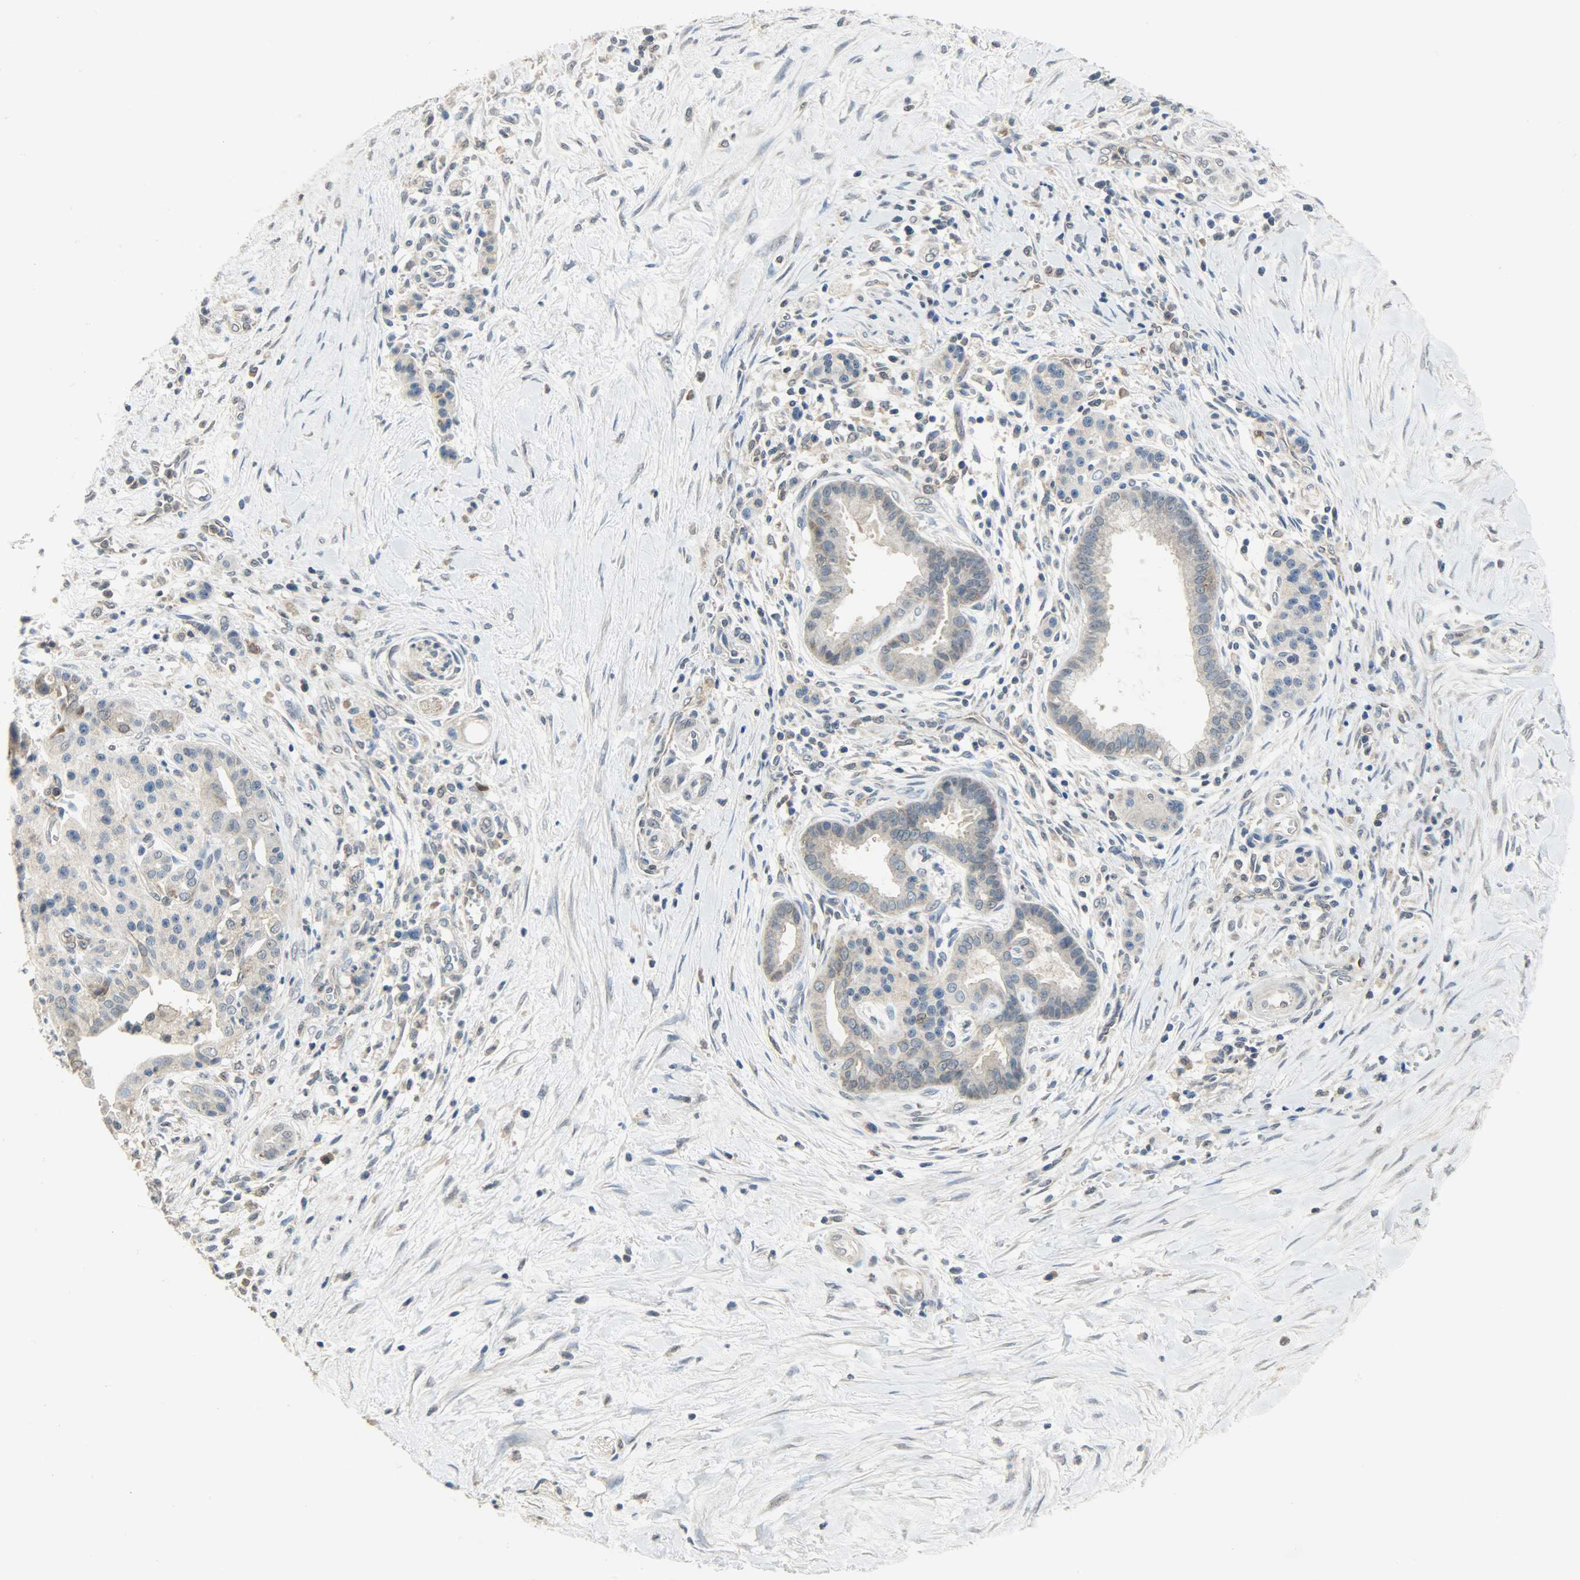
{"staining": {"intensity": "moderate", "quantity": "25%-75%", "location": "cytoplasmic/membranous"}, "tissue": "pancreatic cancer", "cell_type": "Tumor cells", "image_type": "cancer", "snomed": [{"axis": "morphology", "description": "Adenocarcinoma, NOS"}, {"axis": "topography", "description": "Pancreas"}], "caption": "The histopathology image demonstrates immunohistochemical staining of adenocarcinoma (pancreatic). There is moderate cytoplasmic/membranous staining is present in approximately 25%-75% of tumor cells. (DAB (3,3'-diaminobenzidine) = brown stain, brightfield microscopy at high magnification).", "gene": "TRIM21", "patient": {"sex": "male", "age": 59}}